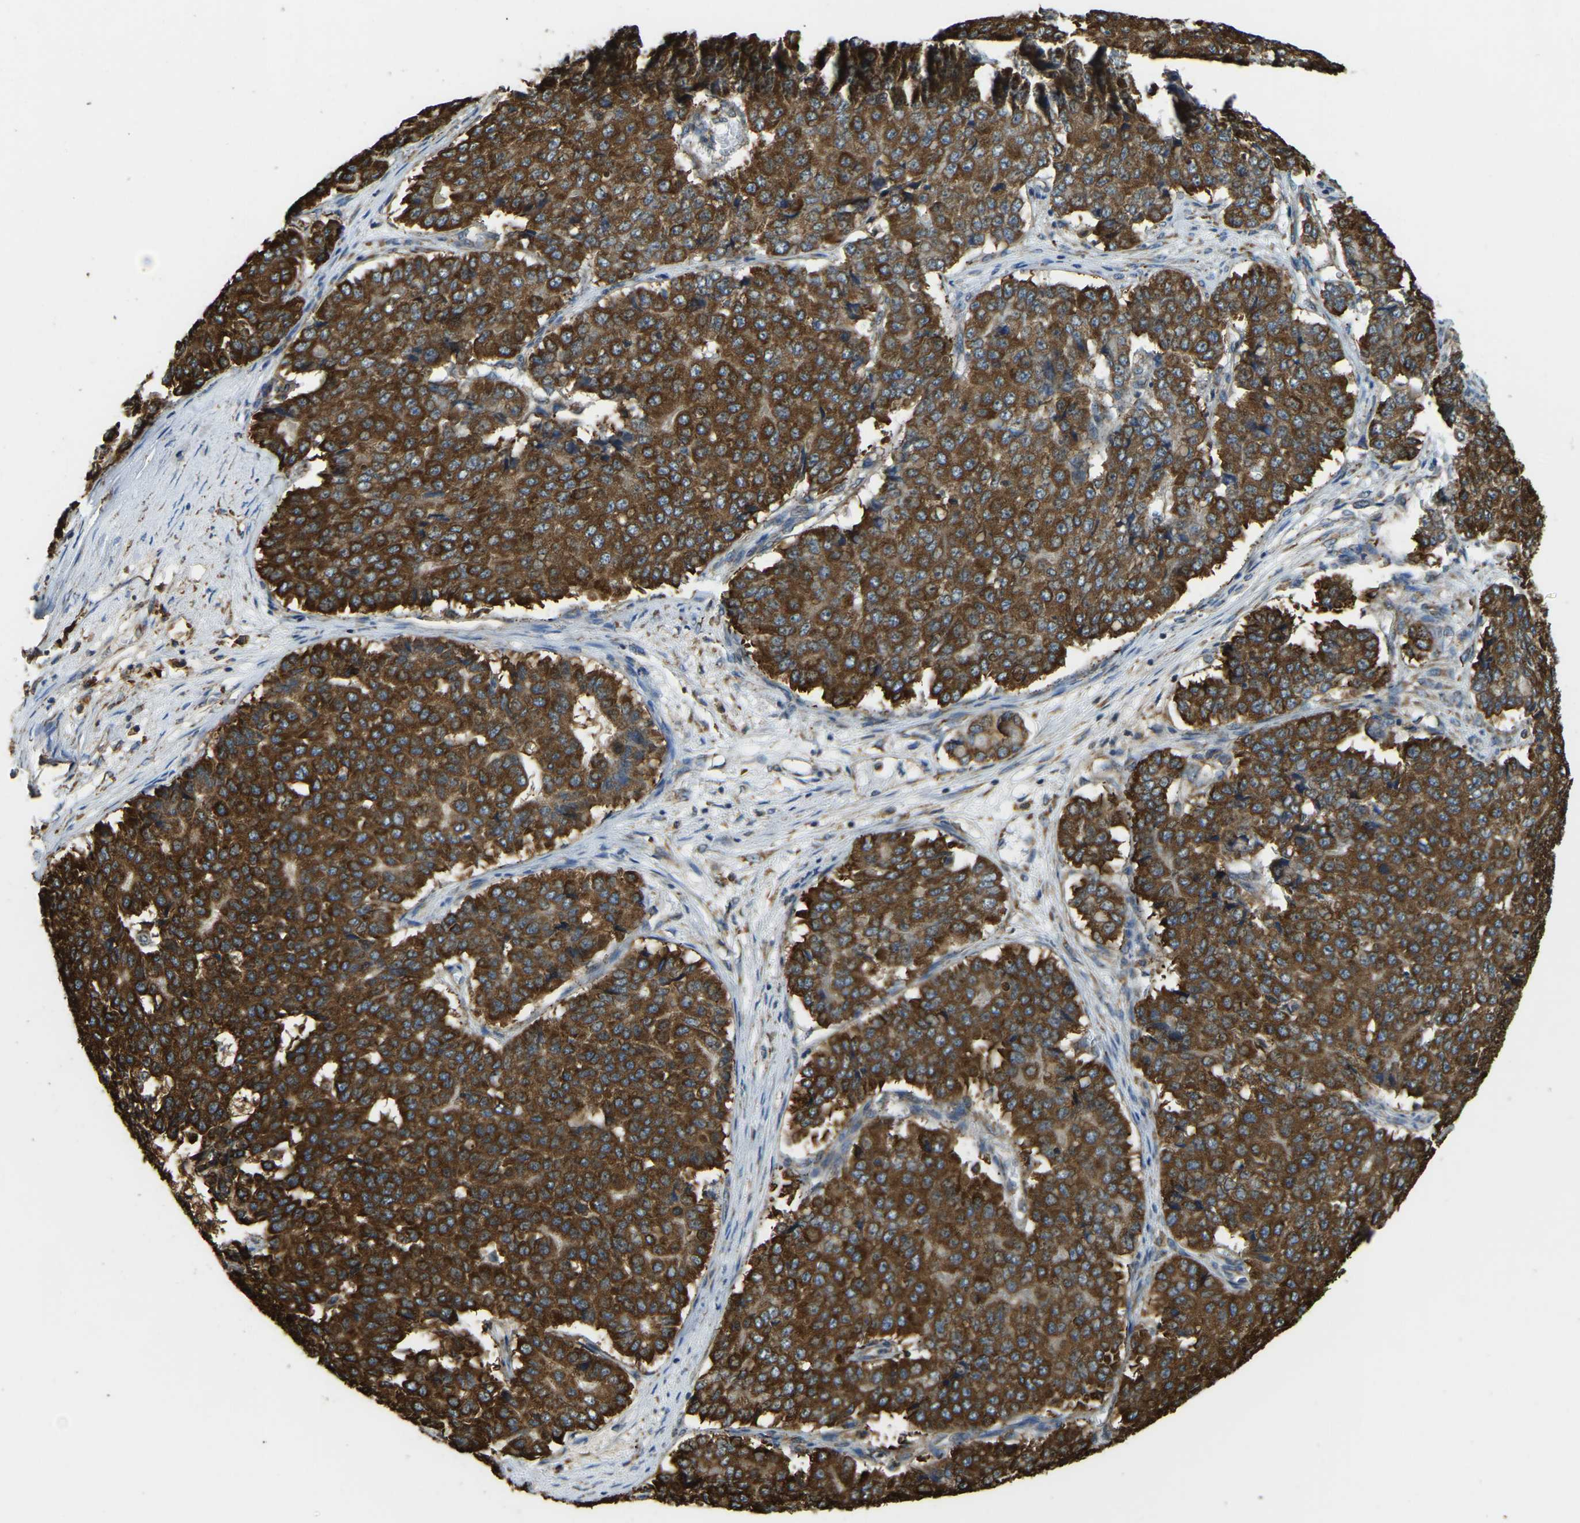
{"staining": {"intensity": "strong", "quantity": ">75%", "location": "cytoplasmic/membranous"}, "tissue": "pancreatic cancer", "cell_type": "Tumor cells", "image_type": "cancer", "snomed": [{"axis": "morphology", "description": "Adenocarcinoma, NOS"}, {"axis": "topography", "description": "Pancreas"}], "caption": "Immunohistochemical staining of human pancreatic adenocarcinoma shows strong cytoplasmic/membranous protein expression in about >75% of tumor cells.", "gene": "RNF115", "patient": {"sex": "male", "age": 50}}